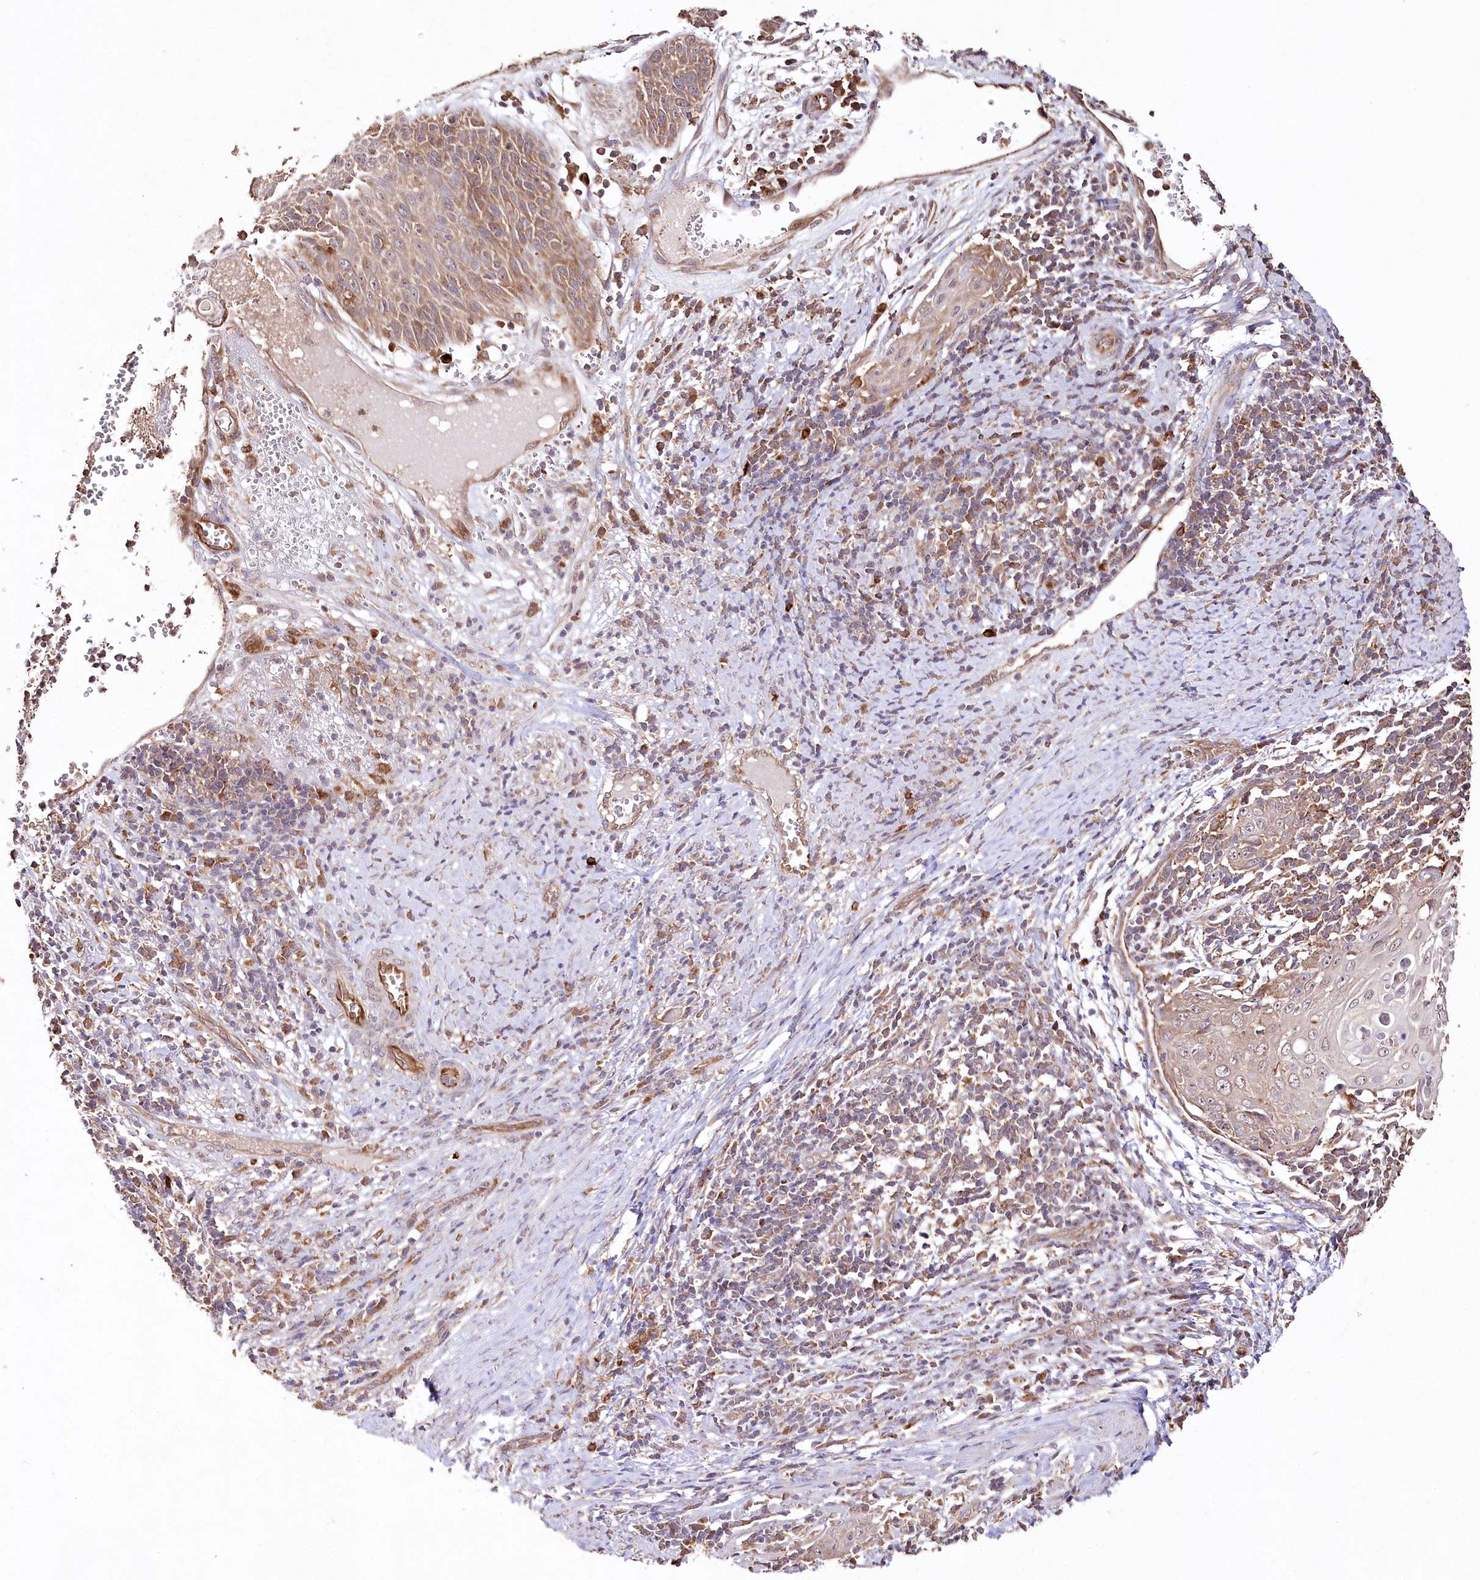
{"staining": {"intensity": "moderate", "quantity": "<25%", "location": "cytoplasmic/membranous"}, "tissue": "cervical cancer", "cell_type": "Tumor cells", "image_type": "cancer", "snomed": [{"axis": "morphology", "description": "Squamous cell carcinoma, NOS"}, {"axis": "topography", "description": "Cervix"}], "caption": "Moderate cytoplasmic/membranous expression is appreciated in about <25% of tumor cells in cervical squamous cell carcinoma.", "gene": "DMXL1", "patient": {"sex": "female", "age": 39}}